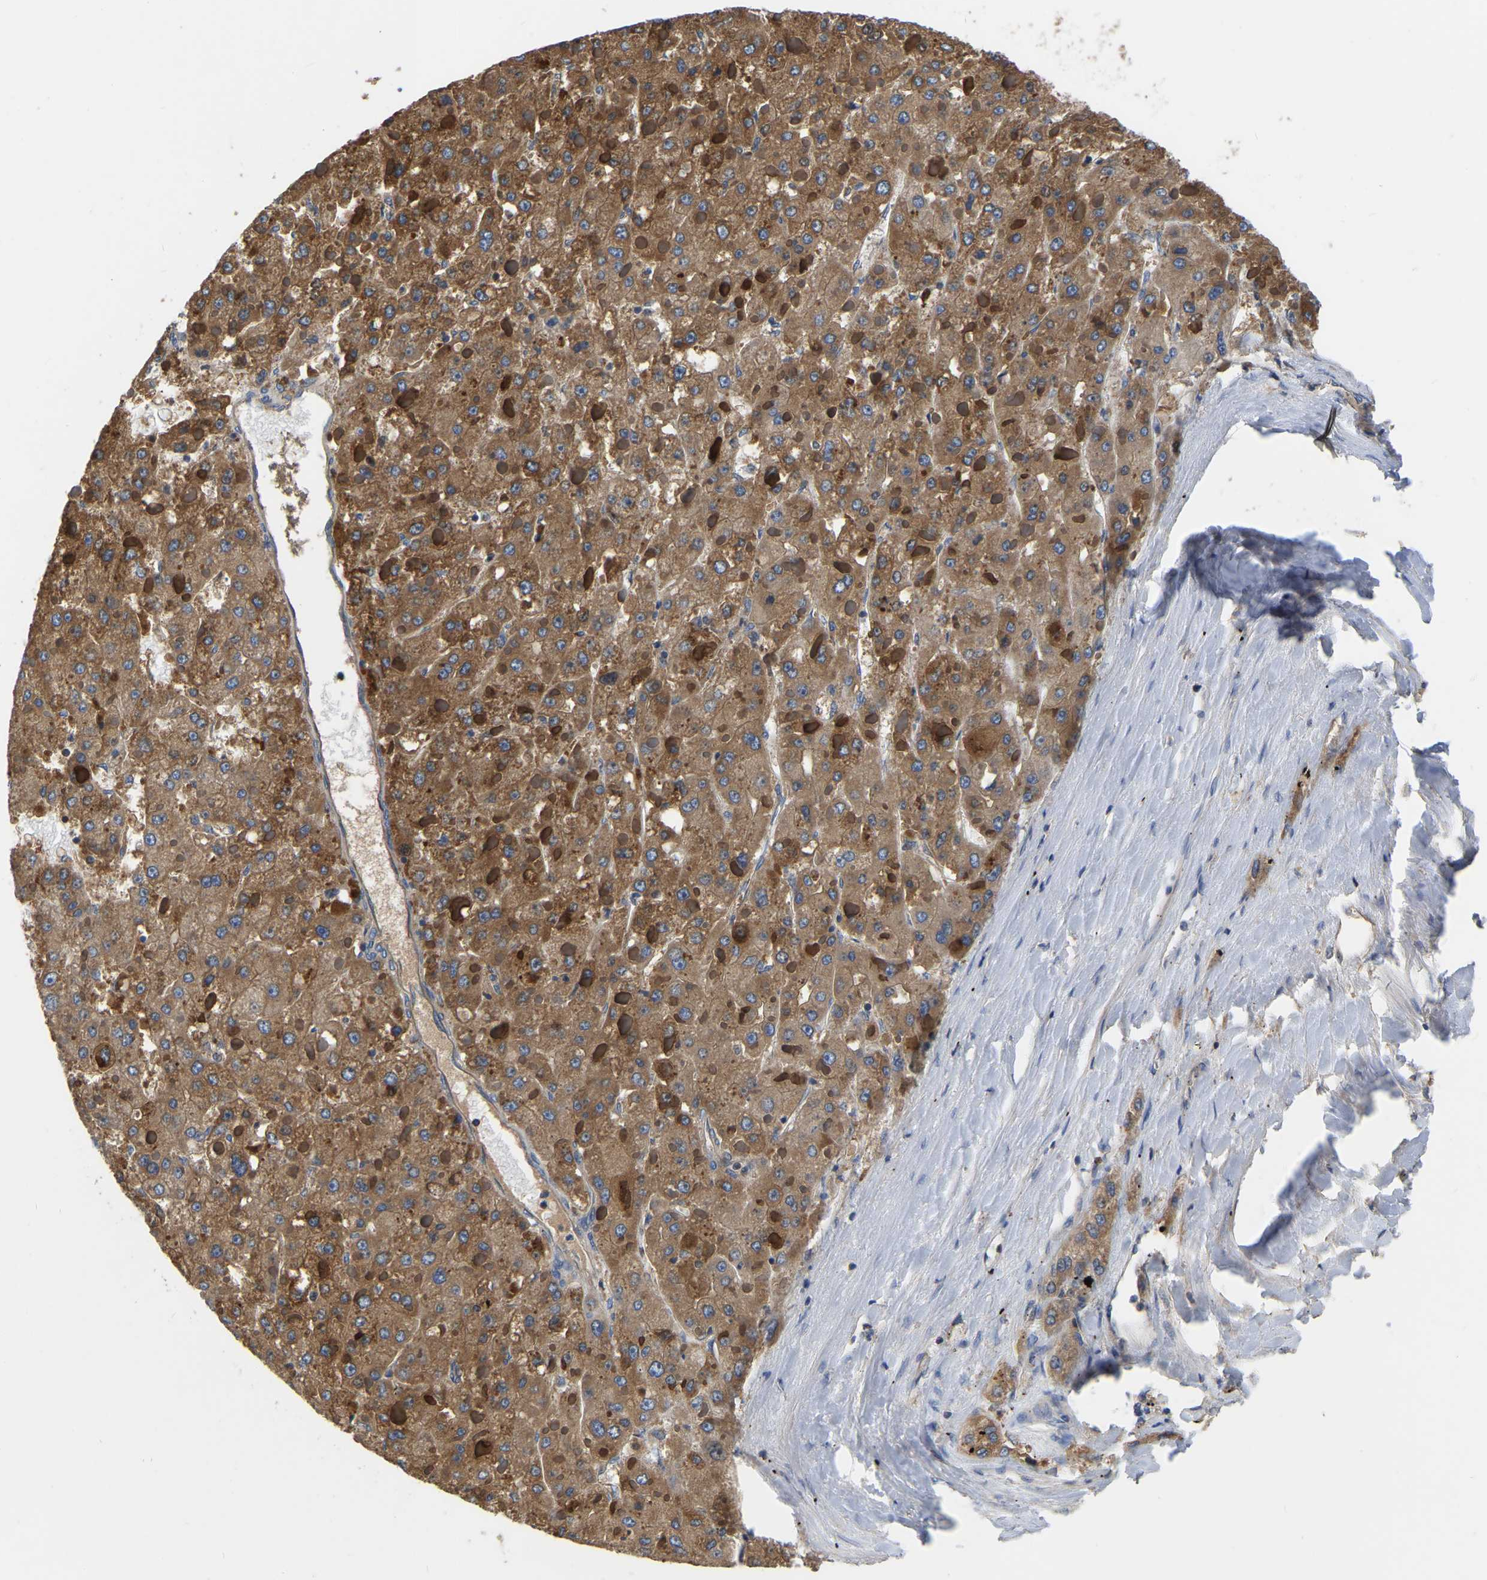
{"staining": {"intensity": "moderate", "quantity": ">75%", "location": "cytoplasmic/membranous"}, "tissue": "liver cancer", "cell_type": "Tumor cells", "image_type": "cancer", "snomed": [{"axis": "morphology", "description": "Carcinoma, Hepatocellular, NOS"}, {"axis": "topography", "description": "Liver"}], "caption": "IHC micrograph of hepatocellular carcinoma (liver) stained for a protein (brown), which displays medium levels of moderate cytoplasmic/membranous staining in approximately >75% of tumor cells.", "gene": "GARS1", "patient": {"sex": "female", "age": 73}}